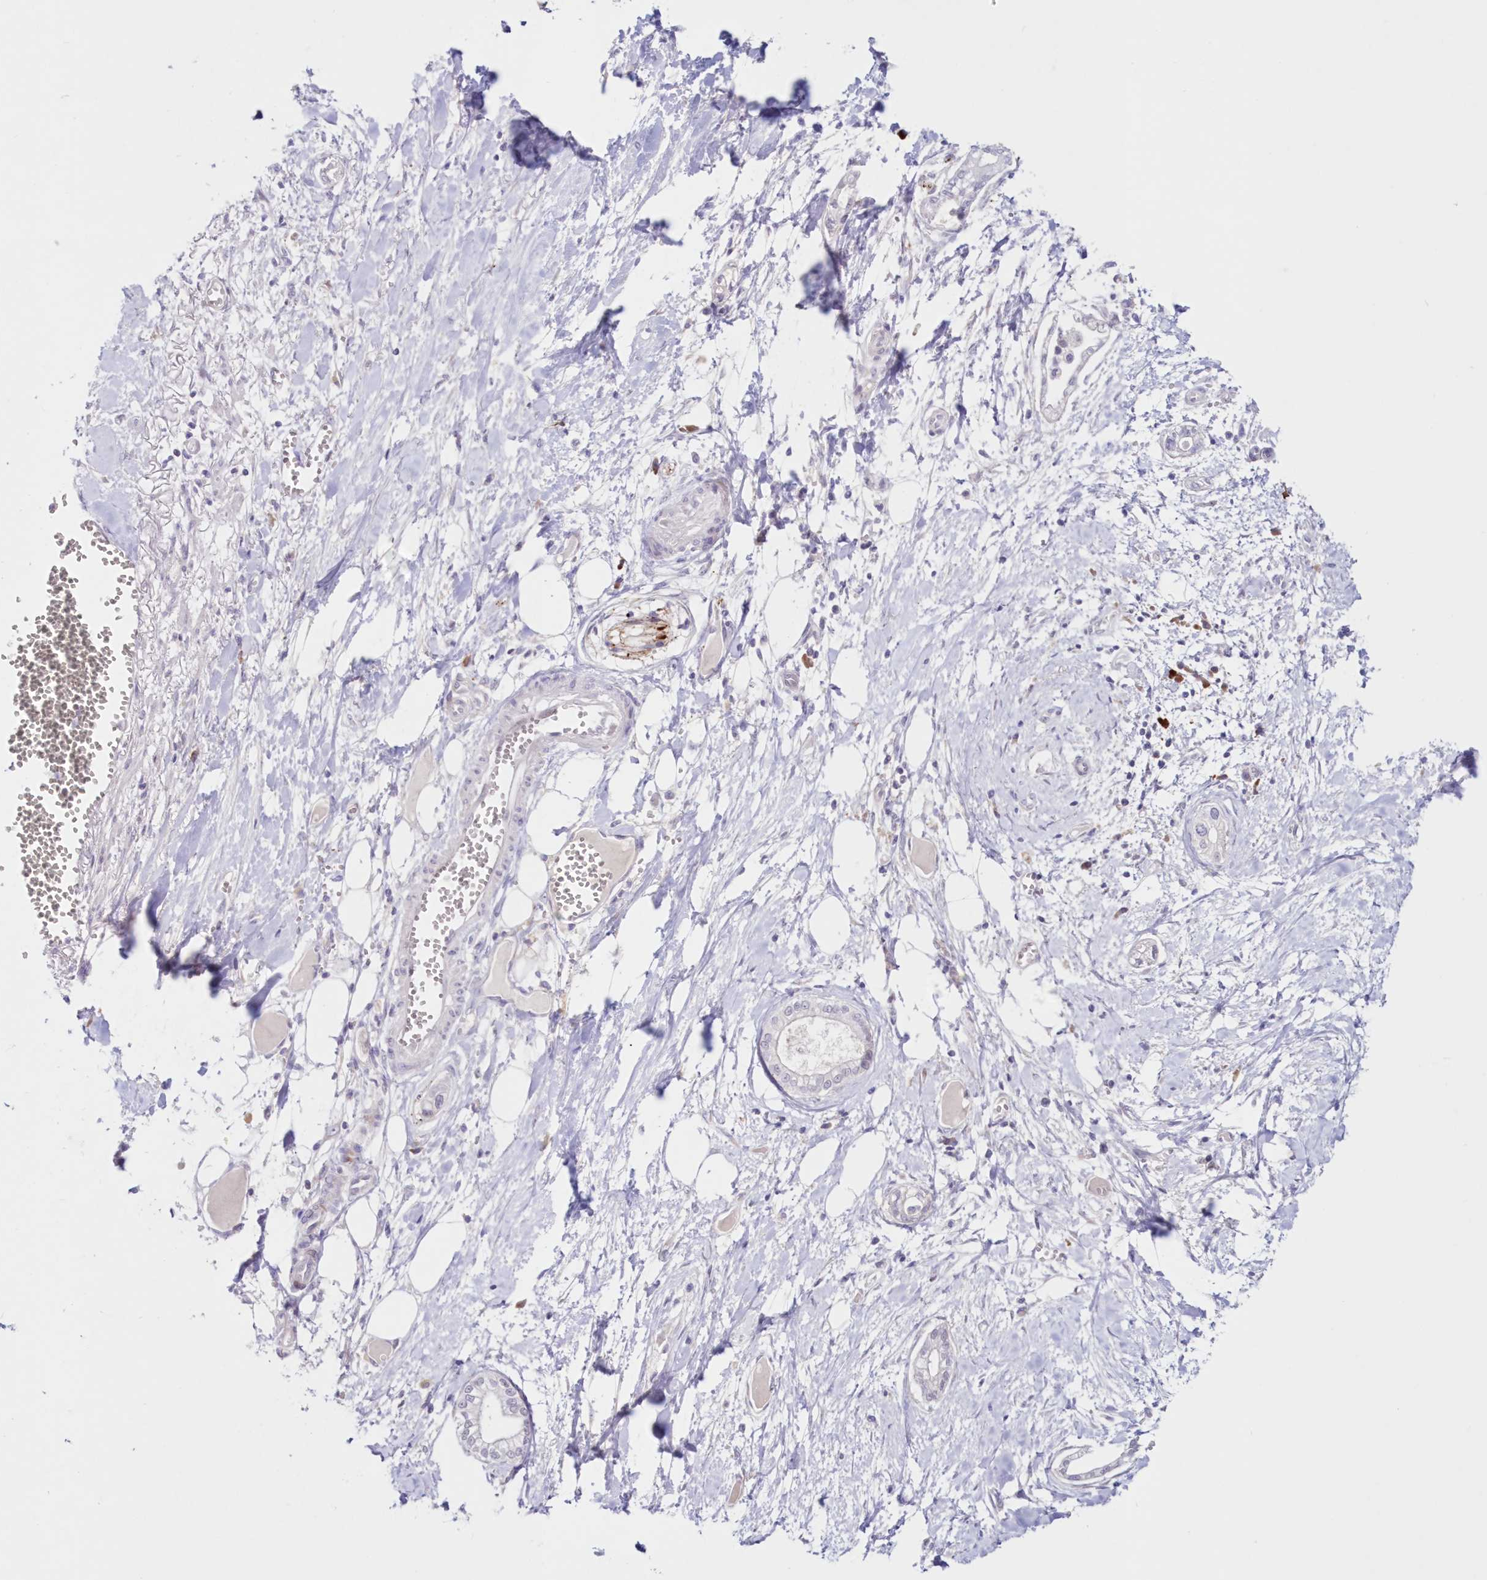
{"staining": {"intensity": "negative", "quantity": "none", "location": "none"}, "tissue": "pancreatic cancer", "cell_type": "Tumor cells", "image_type": "cancer", "snomed": [{"axis": "morphology", "description": "Adenocarcinoma, NOS"}, {"axis": "topography", "description": "Pancreas"}], "caption": "IHC micrograph of neoplastic tissue: adenocarcinoma (pancreatic) stained with DAB (3,3'-diaminobenzidine) displays no significant protein staining in tumor cells. (Brightfield microscopy of DAB (3,3'-diaminobenzidine) immunohistochemistry (IHC) at high magnification).", "gene": "SNED1", "patient": {"sex": "male", "age": 68}}